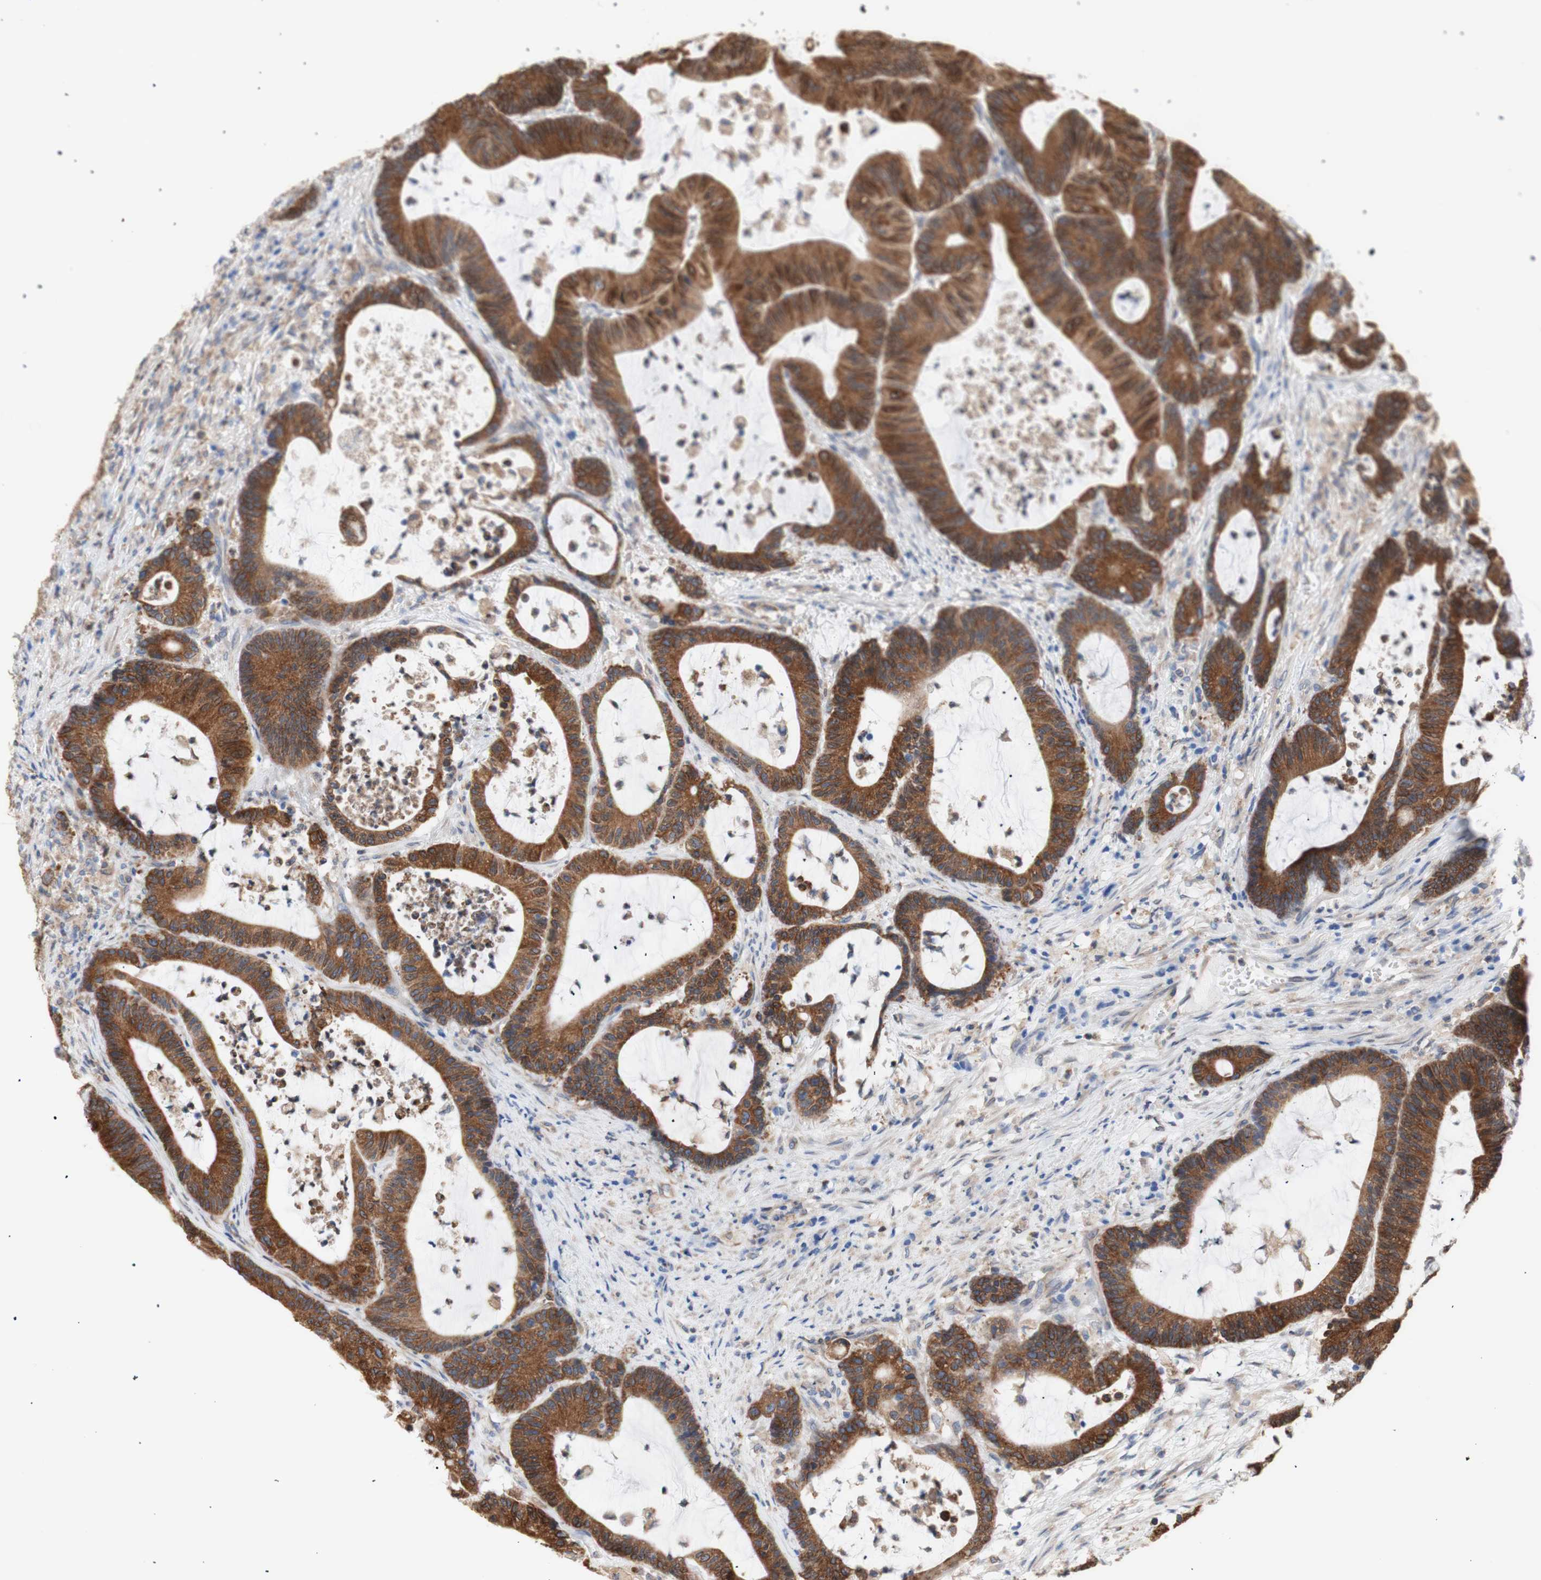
{"staining": {"intensity": "strong", "quantity": ">75%", "location": "cytoplasmic/membranous"}, "tissue": "colorectal cancer", "cell_type": "Tumor cells", "image_type": "cancer", "snomed": [{"axis": "morphology", "description": "Adenocarcinoma, NOS"}, {"axis": "topography", "description": "Colon"}], "caption": "Immunohistochemistry staining of colorectal cancer (adenocarcinoma), which displays high levels of strong cytoplasmic/membranous expression in approximately >75% of tumor cells indicating strong cytoplasmic/membranous protein staining. The staining was performed using DAB (brown) for protein detection and nuclei were counterstained in hematoxylin (blue).", "gene": "ERLIN1", "patient": {"sex": "female", "age": 84}}